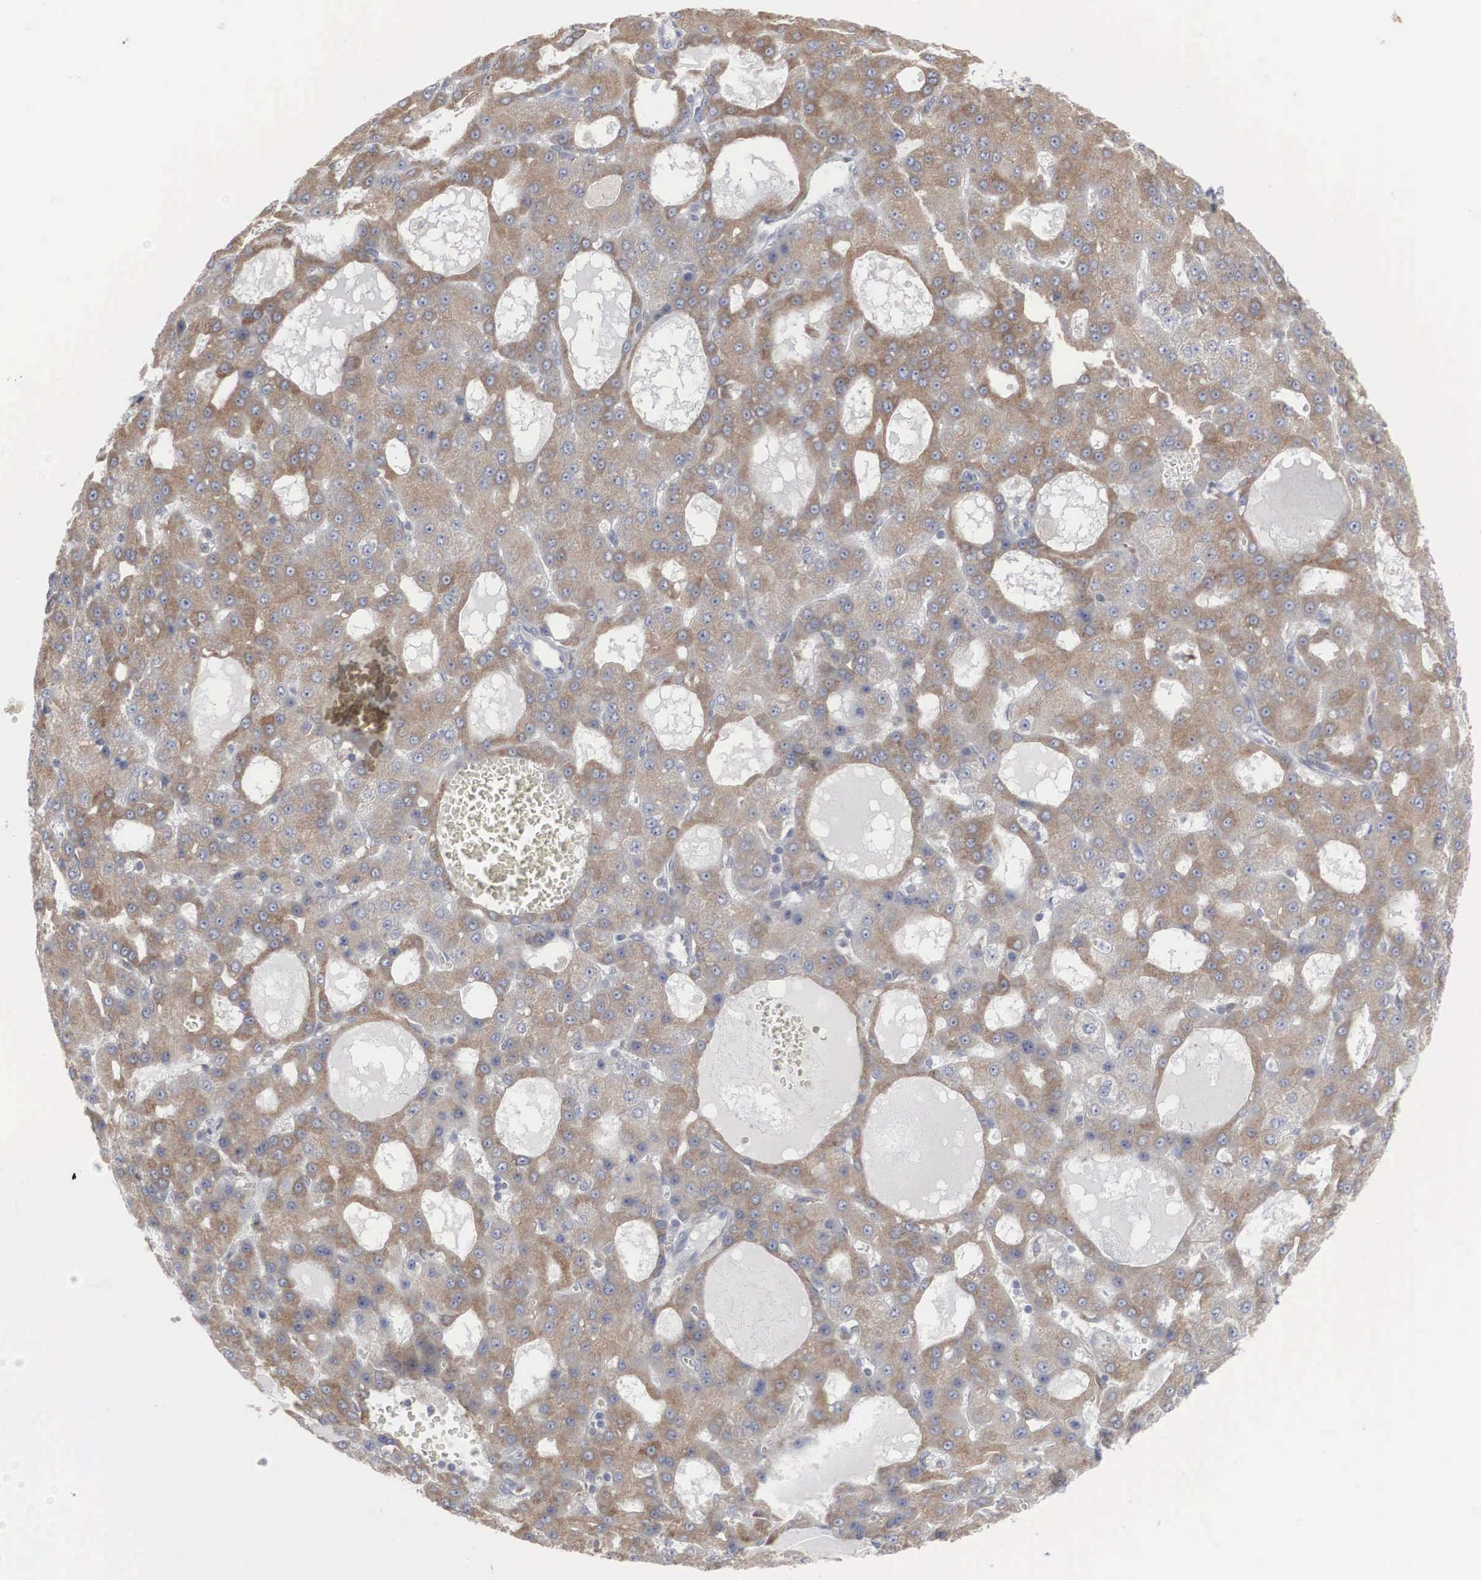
{"staining": {"intensity": "moderate", "quantity": ">75%", "location": "cytoplasmic/membranous"}, "tissue": "liver cancer", "cell_type": "Tumor cells", "image_type": "cancer", "snomed": [{"axis": "morphology", "description": "Carcinoma, Hepatocellular, NOS"}, {"axis": "topography", "description": "Liver"}], "caption": "IHC micrograph of neoplastic tissue: human liver cancer (hepatocellular carcinoma) stained using immunohistochemistry shows medium levels of moderate protein expression localized specifically in the cytoplasmic/membranous of tumor cells, appearing as a cytoplasmic/membranous brown color.", "gene": "MIA2", "patient": {"sex": "male", "age": 47}}